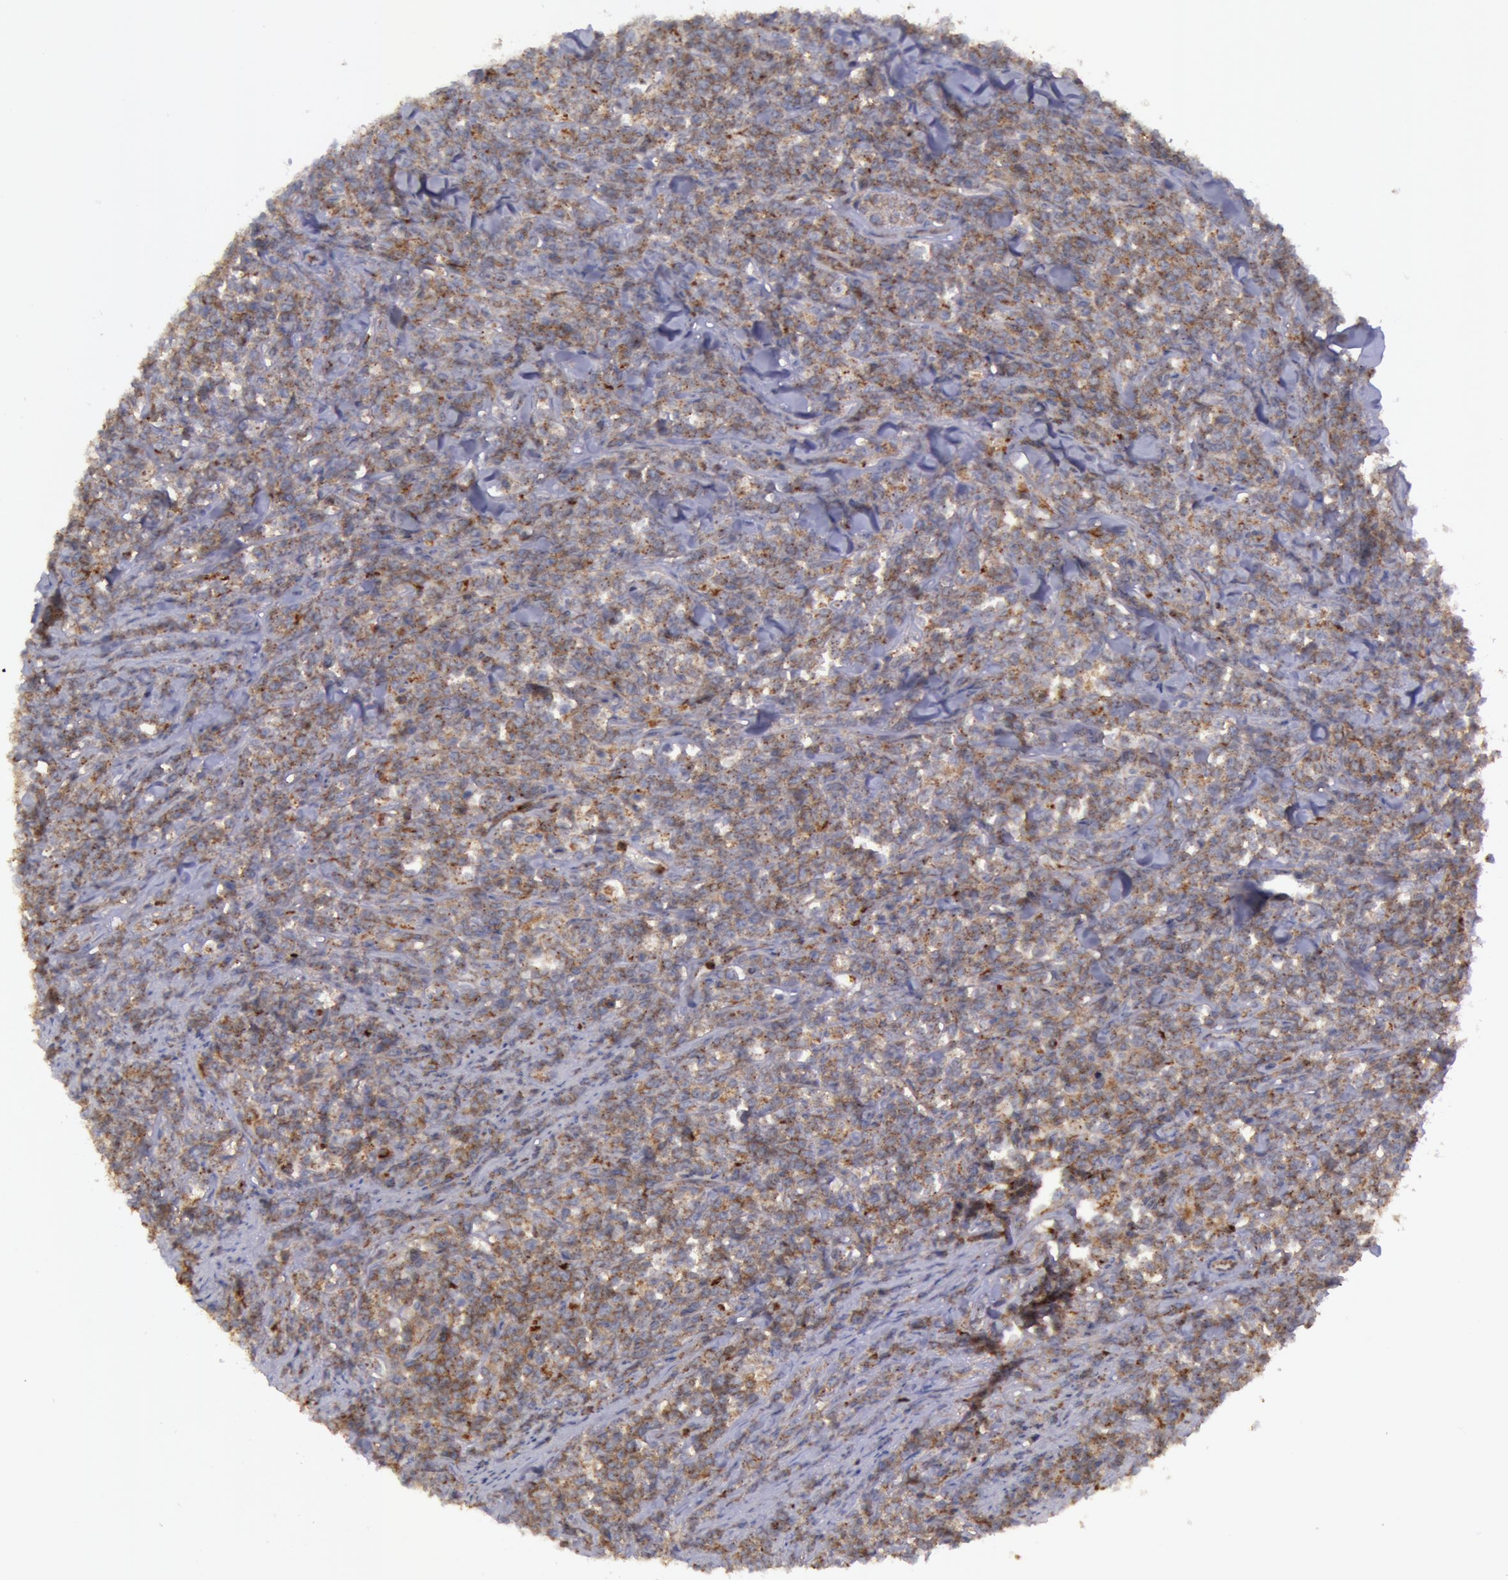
{"staining": {"intensity": "weak", "quantity": ">75%", "location": "cytoplasmic/membranous"}, "tissue": "lymphoma", "cell_type": "Tumor cells", "image_type": "cancer", "snomed": [{"axis": "morphology", "description": "Malignant lymphoma, non-Hodgkin's type, High grade"}, {"axis": "topography", "description": "Small intestine"}, {"axis": "topography", "description": "Colon"}], "caption": "This is an image of immunohistochemistry (IHC) staining of high-grade malignant lymphoma, non-Hodgkin's type, which shows weak staining in the cytoplasmic/membranous of tumor cells.", "gene": "FLOT2", "patient": {"sex": "male", "age": 8}}